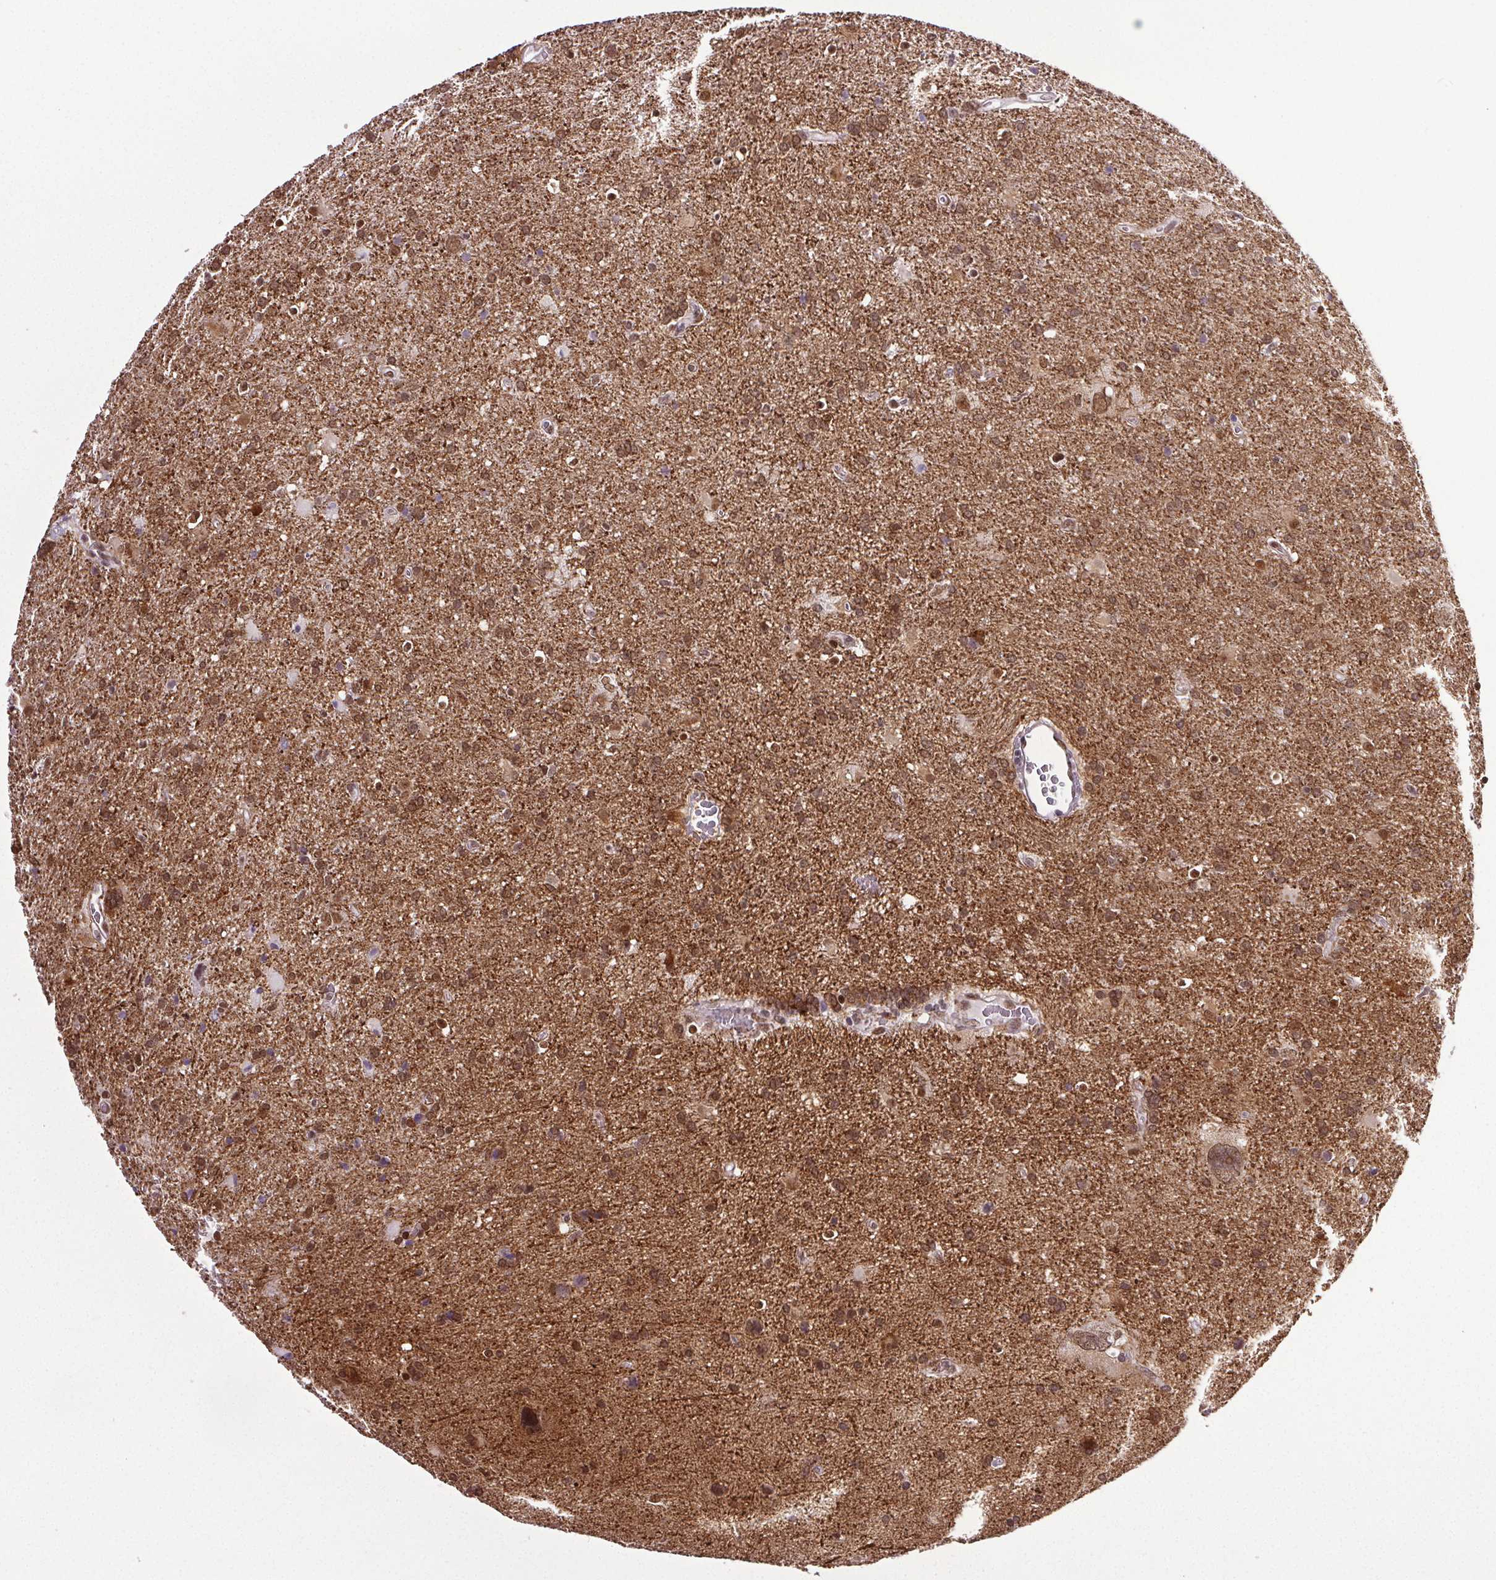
{"staining": {"intensity": "moderate", "quantity": "25%-75%", "location": "nuclear"}, "tissue": "glioma", "cell_type": "Tumor cells", "image_type": "cancer", "snomed": [{"axis": "morphology", "description": "Glioma, malignant, Low grade"}, {"axis": "topography", "description": "Brain"}], "caption": "A micrograph of human malignant glioma (low-grade) stained for a protein shows moderate nuclear brown staining in tumor cells. (Brightfield microscopy of DAB IHC at high magnification).", "gene": "GP6", "patient": {"sex": "male", "age": 66}}